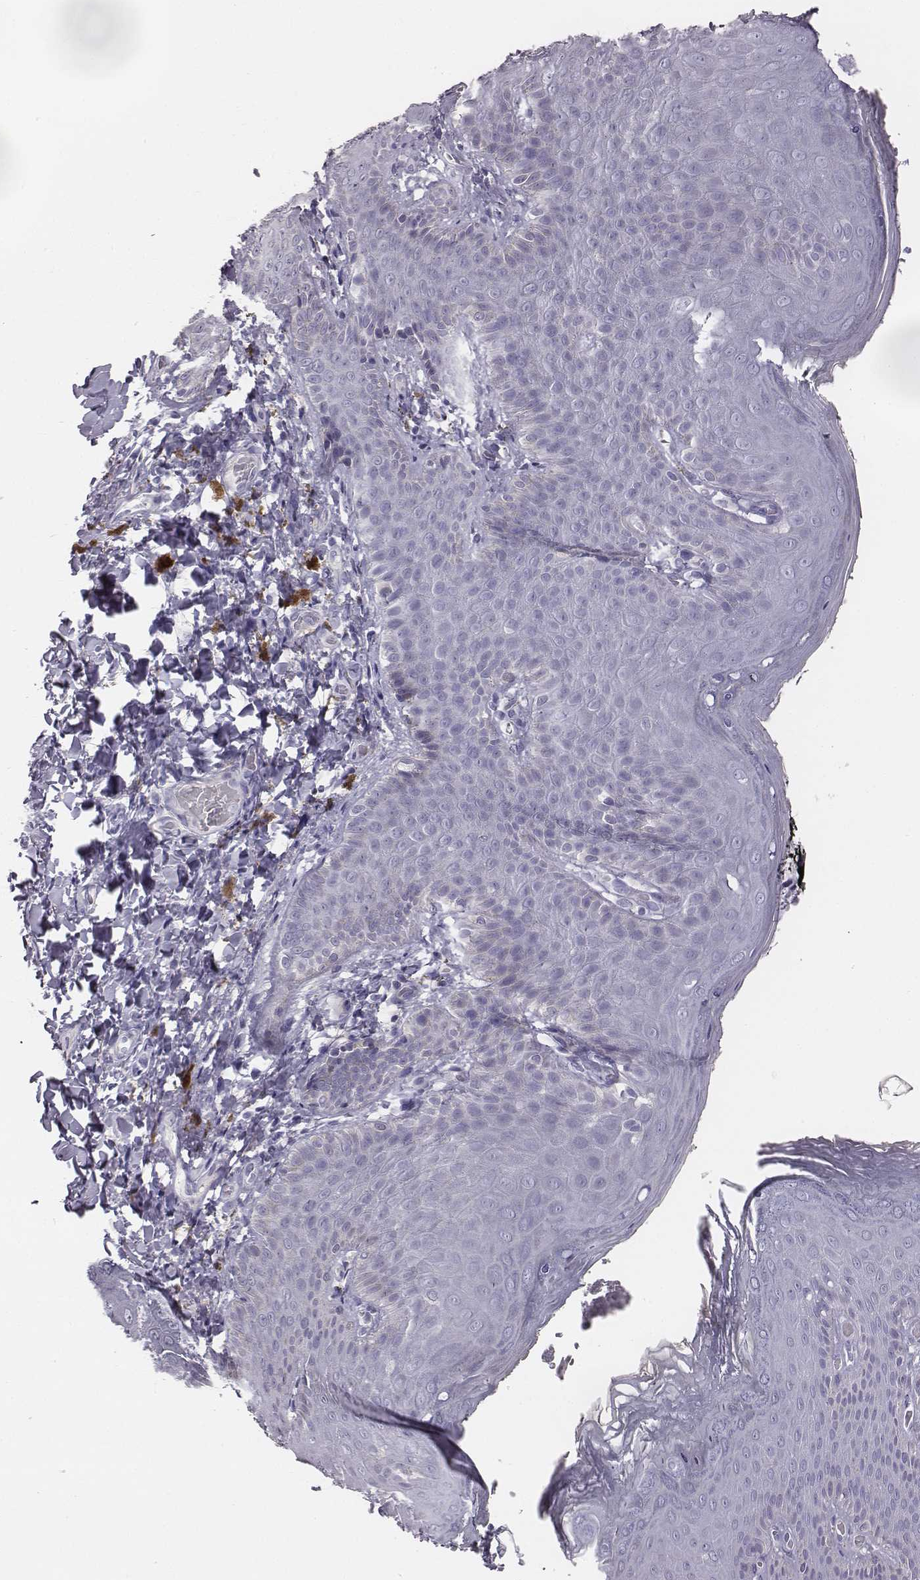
{"staining": {"intensity": "negative", "quantity": "none", "location": "none"}, "tissue": "skin", "cell_type": "Epidermal cells", "image_type": "normal", "snomed": [{"axis": "morphology", "description": "Normal tissue, NOS"}, {"axis": "topography", "description": "Anal"}], "caption": "The photomicrograph displays no staining of epidermal cells in unremarkable skin.", "gene": "ADAM7", "patient": {"sex": "male", "age": 53}}